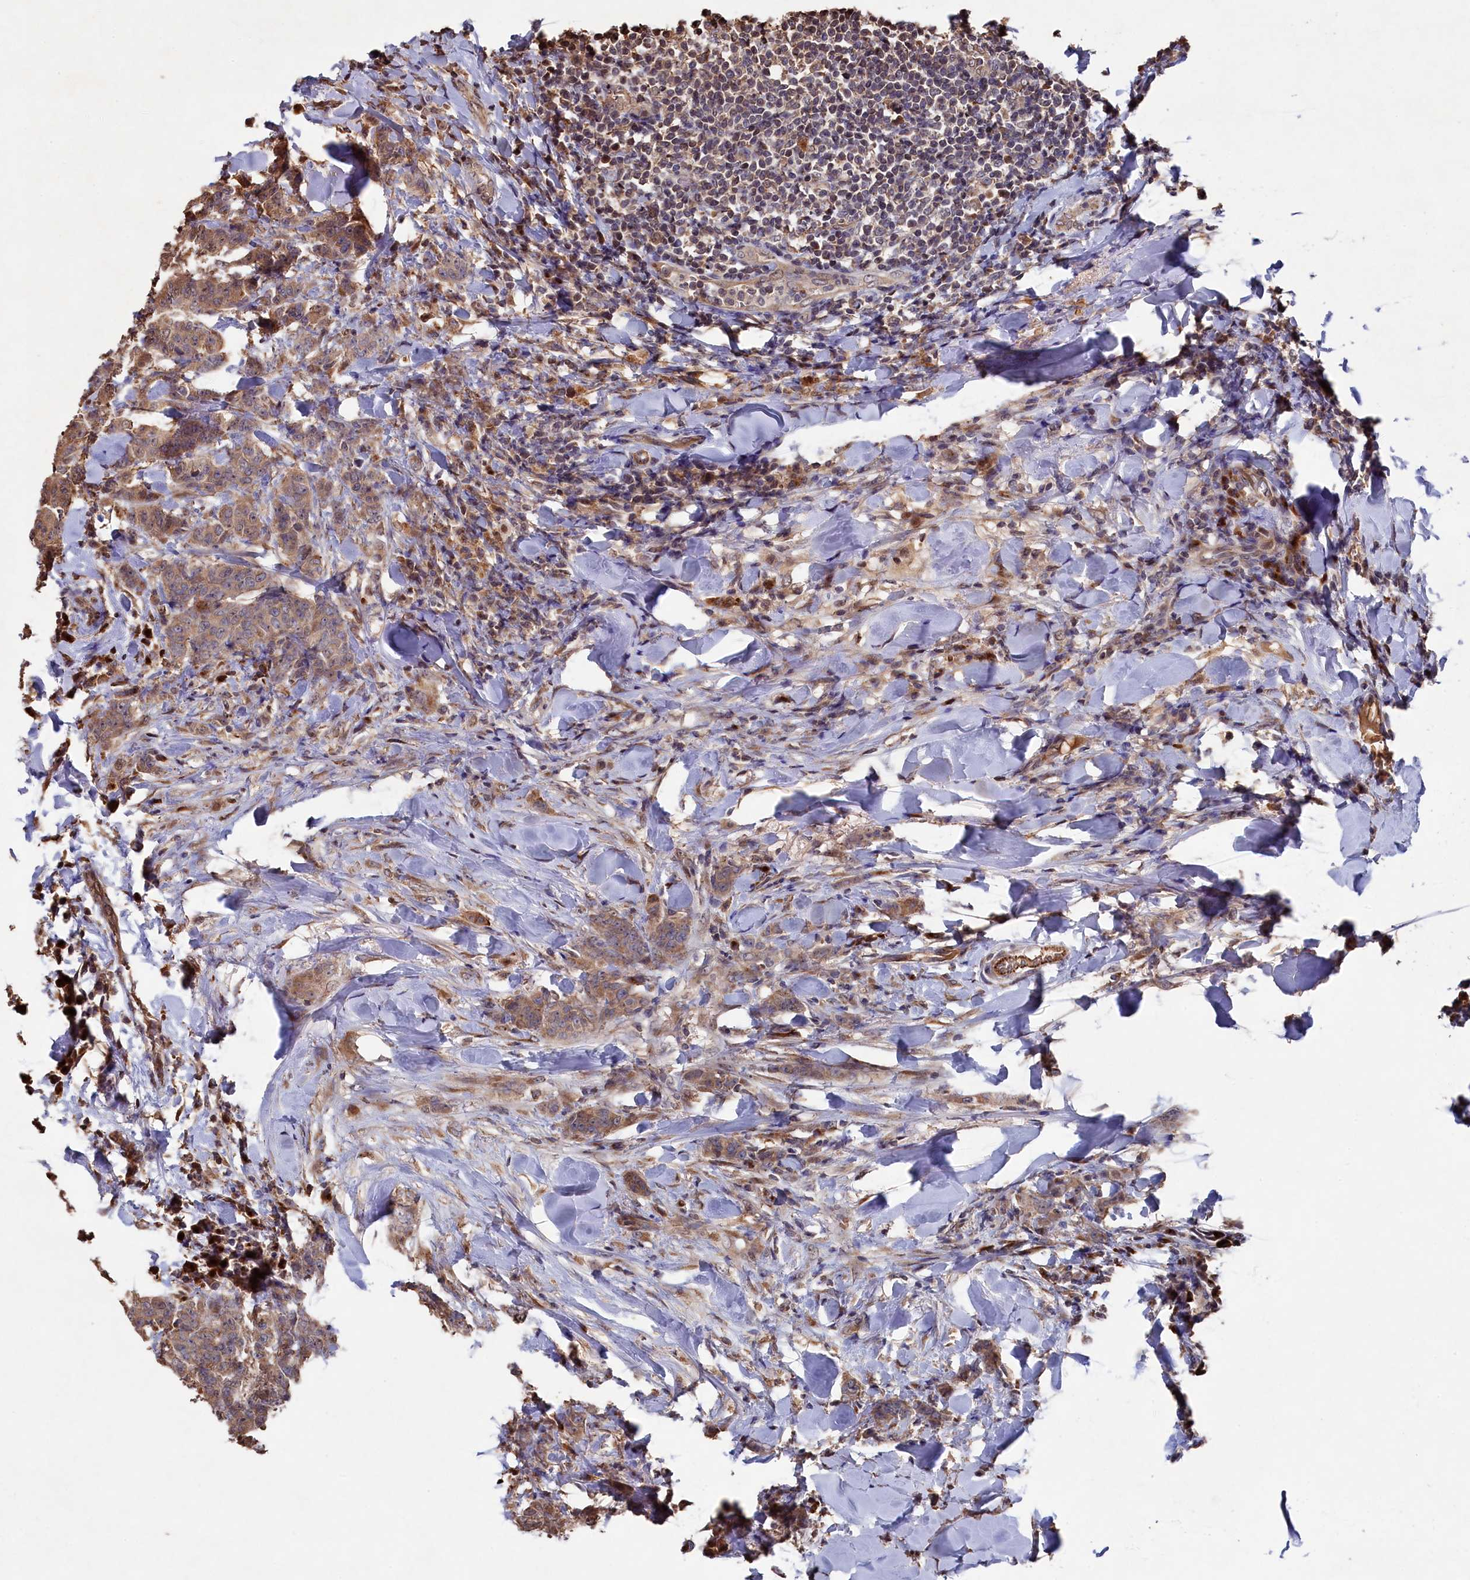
{"staining": {"intensity": "moderate", "quantity": ">75%", "location": "cytoplasmic/membranous"}, "tissue": "breast cancer", "cell_type": "Tumor cells", "image_type": "cancer", "snomed": [{"axis": "morphology", "description": "Duct carcinoma"}, {"axis": "topography", "description": "Breast"}], "caption": "Moderate cytoplasmic/membranous staining is present in about >75% of tumor cells in breast cancer (invasive ductal carcinoma). (Brightfield microscopy of DAB IHC at high magnification).", "gene": "NAA60", "patient": {"sex": "female", "age": 40}}